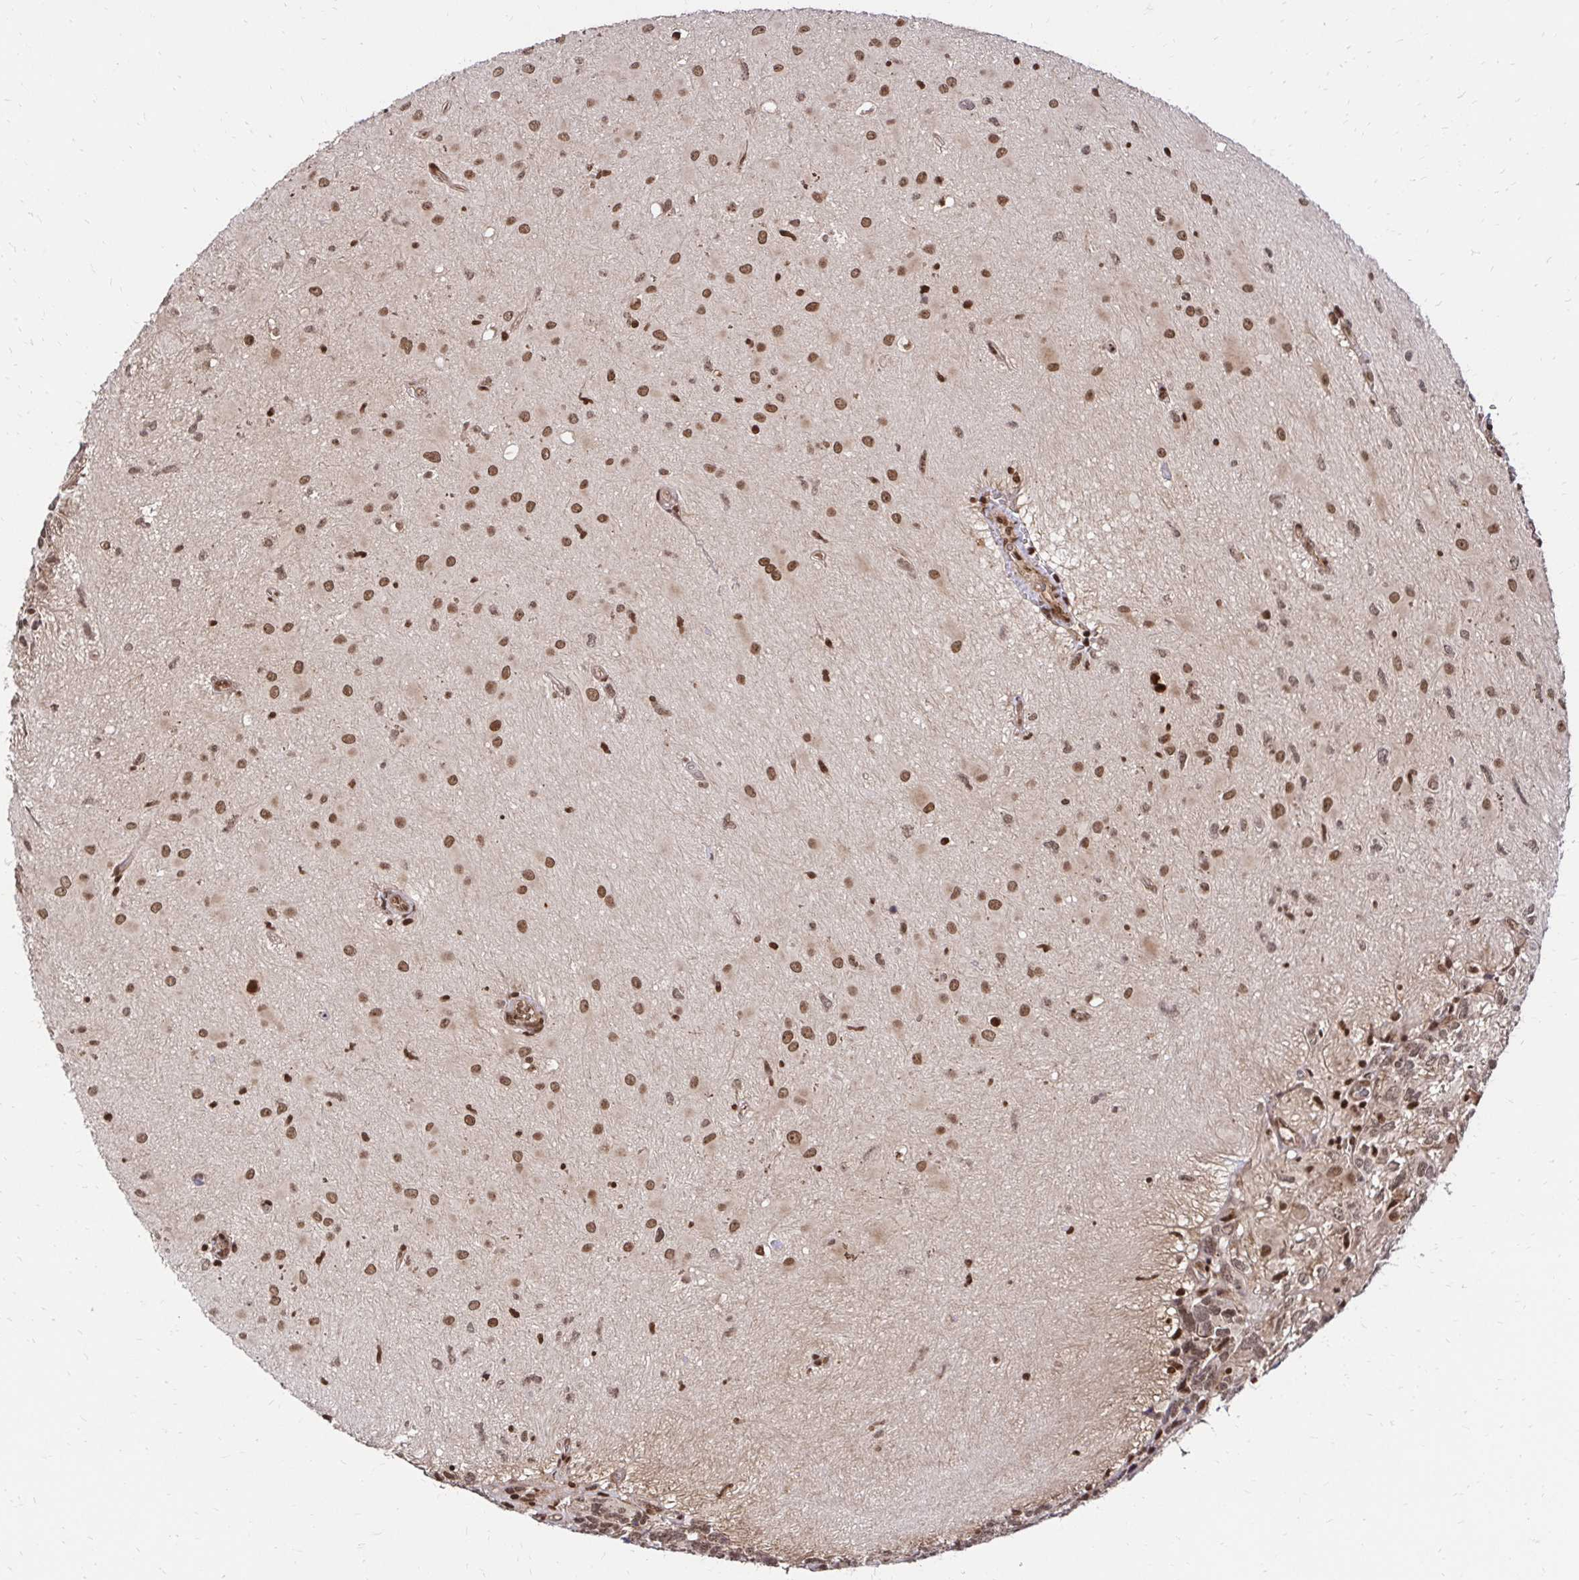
{"staining": {"intensity": "moderate", "quantity": ">75%", "location": "nuclear"}, "tissue": "glioma", "cell_type": "Tumor cells", "image_type": "cancer", "snomed": [{"axis": "morphology", "description": "Glioma, malignant, High grade"}, {"axis": "topography", "description": "Brain"}], "caption": "There is medium levels of moderate nuclear staining in tumor cells of malignant high-grade glioma, as demonstrated by immunohistochemical staining (brown color).", "gene": "GLYR1", "patient": {"sex": "male", "age": 39}}